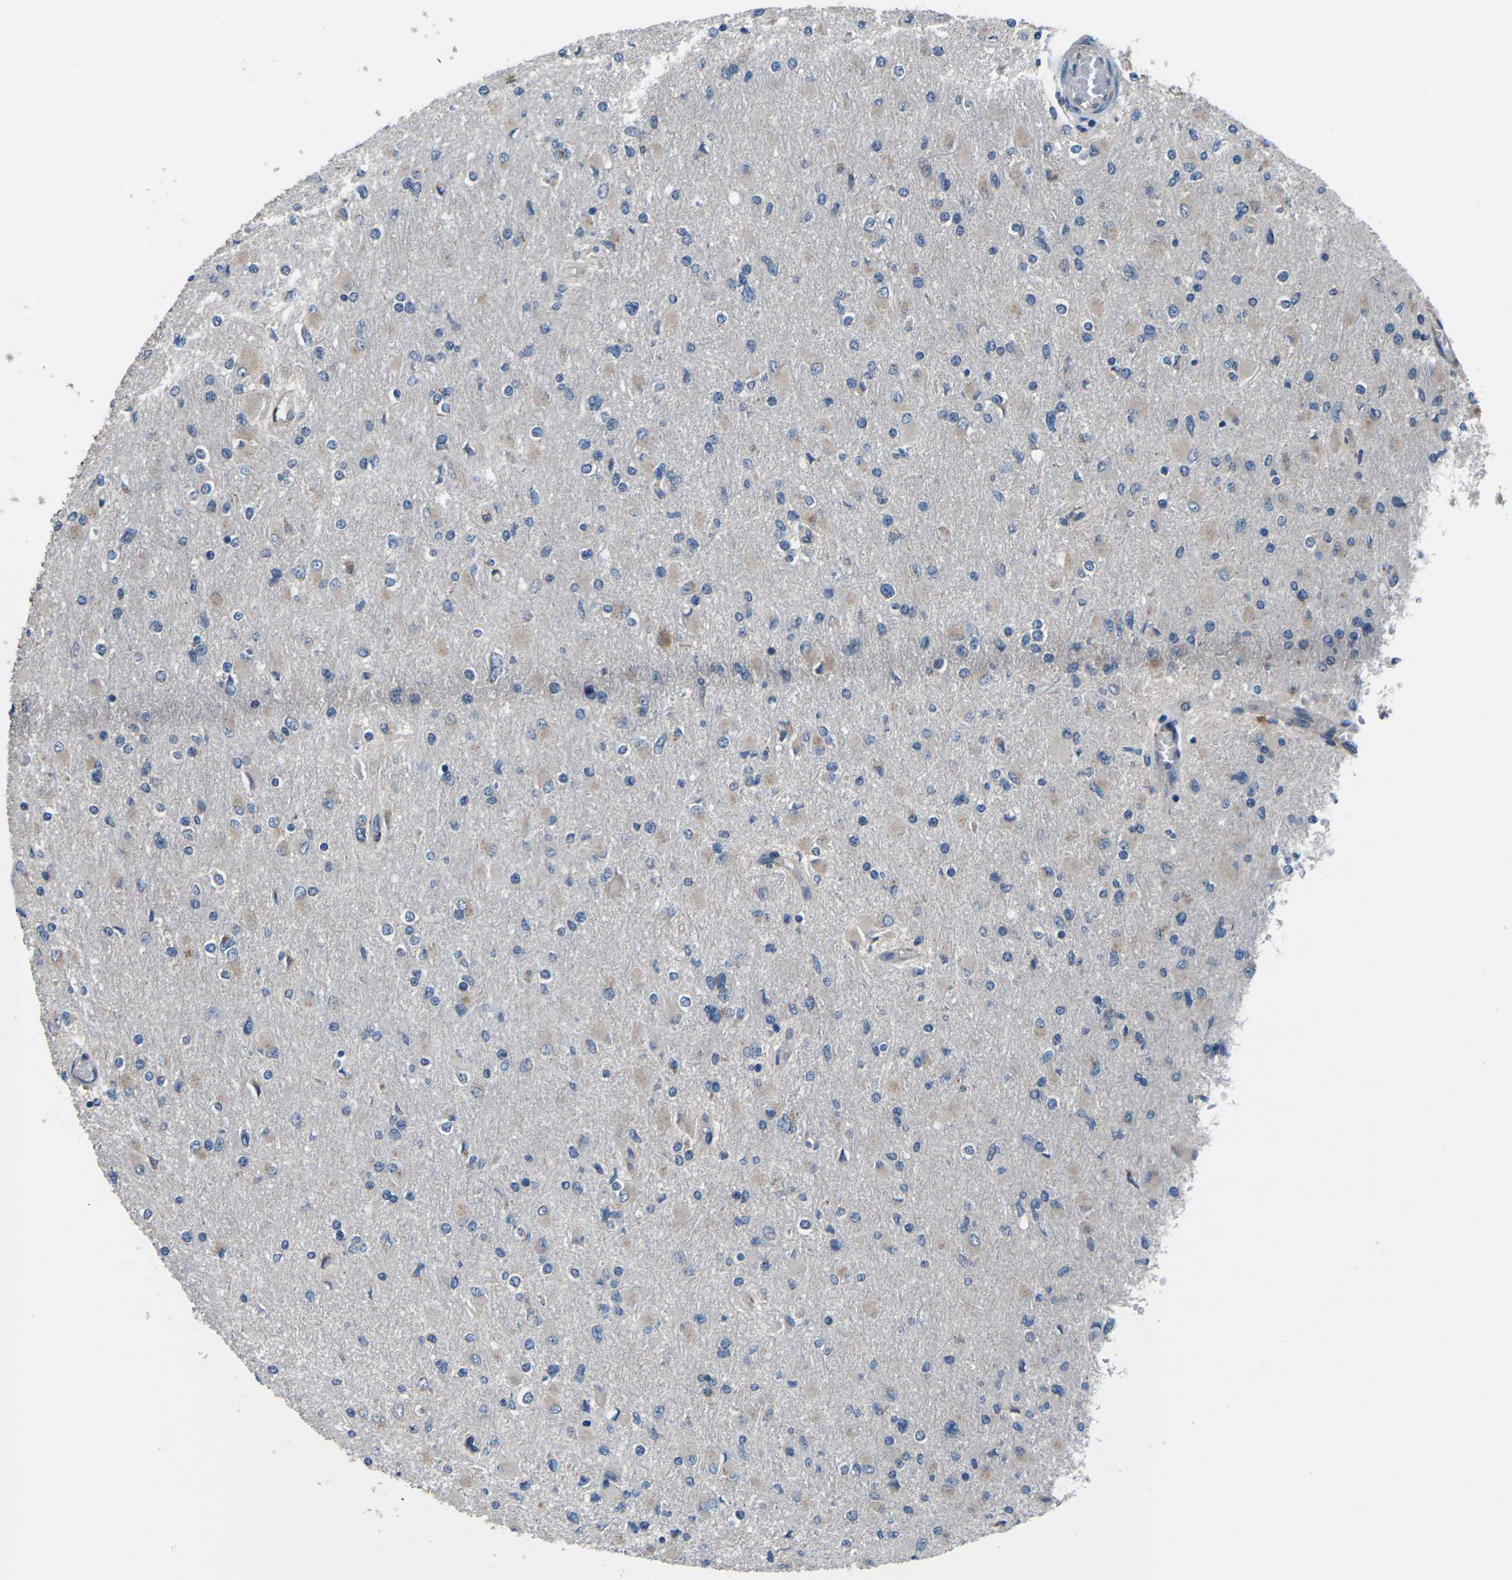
{"staining": {"intensity": "weak", "quantity": "25%-75%", "location": "cytoplasmic/membranous"}, "tissue": "glioma", "cell_type": "Tumor cells", "image_type": "cancer", "snomed": [{"axis": "morphology", "description": "Glioma, malignant, High grade"}, {"axis": "topography", "description": "Cerebral cortex"}], "caption": "Immunohistochemical staining of glioma demonstrates low levels of weak cytoplasmic/membranous expression in approximately 25%-75% of tumor cells. The staining is performed using DAB brown chromogen to label protein expression. The nuclei are counter-stained blue using hematoxylin.", "gene": "GABRP", "patient": {"sex": "female", "age": 36}}